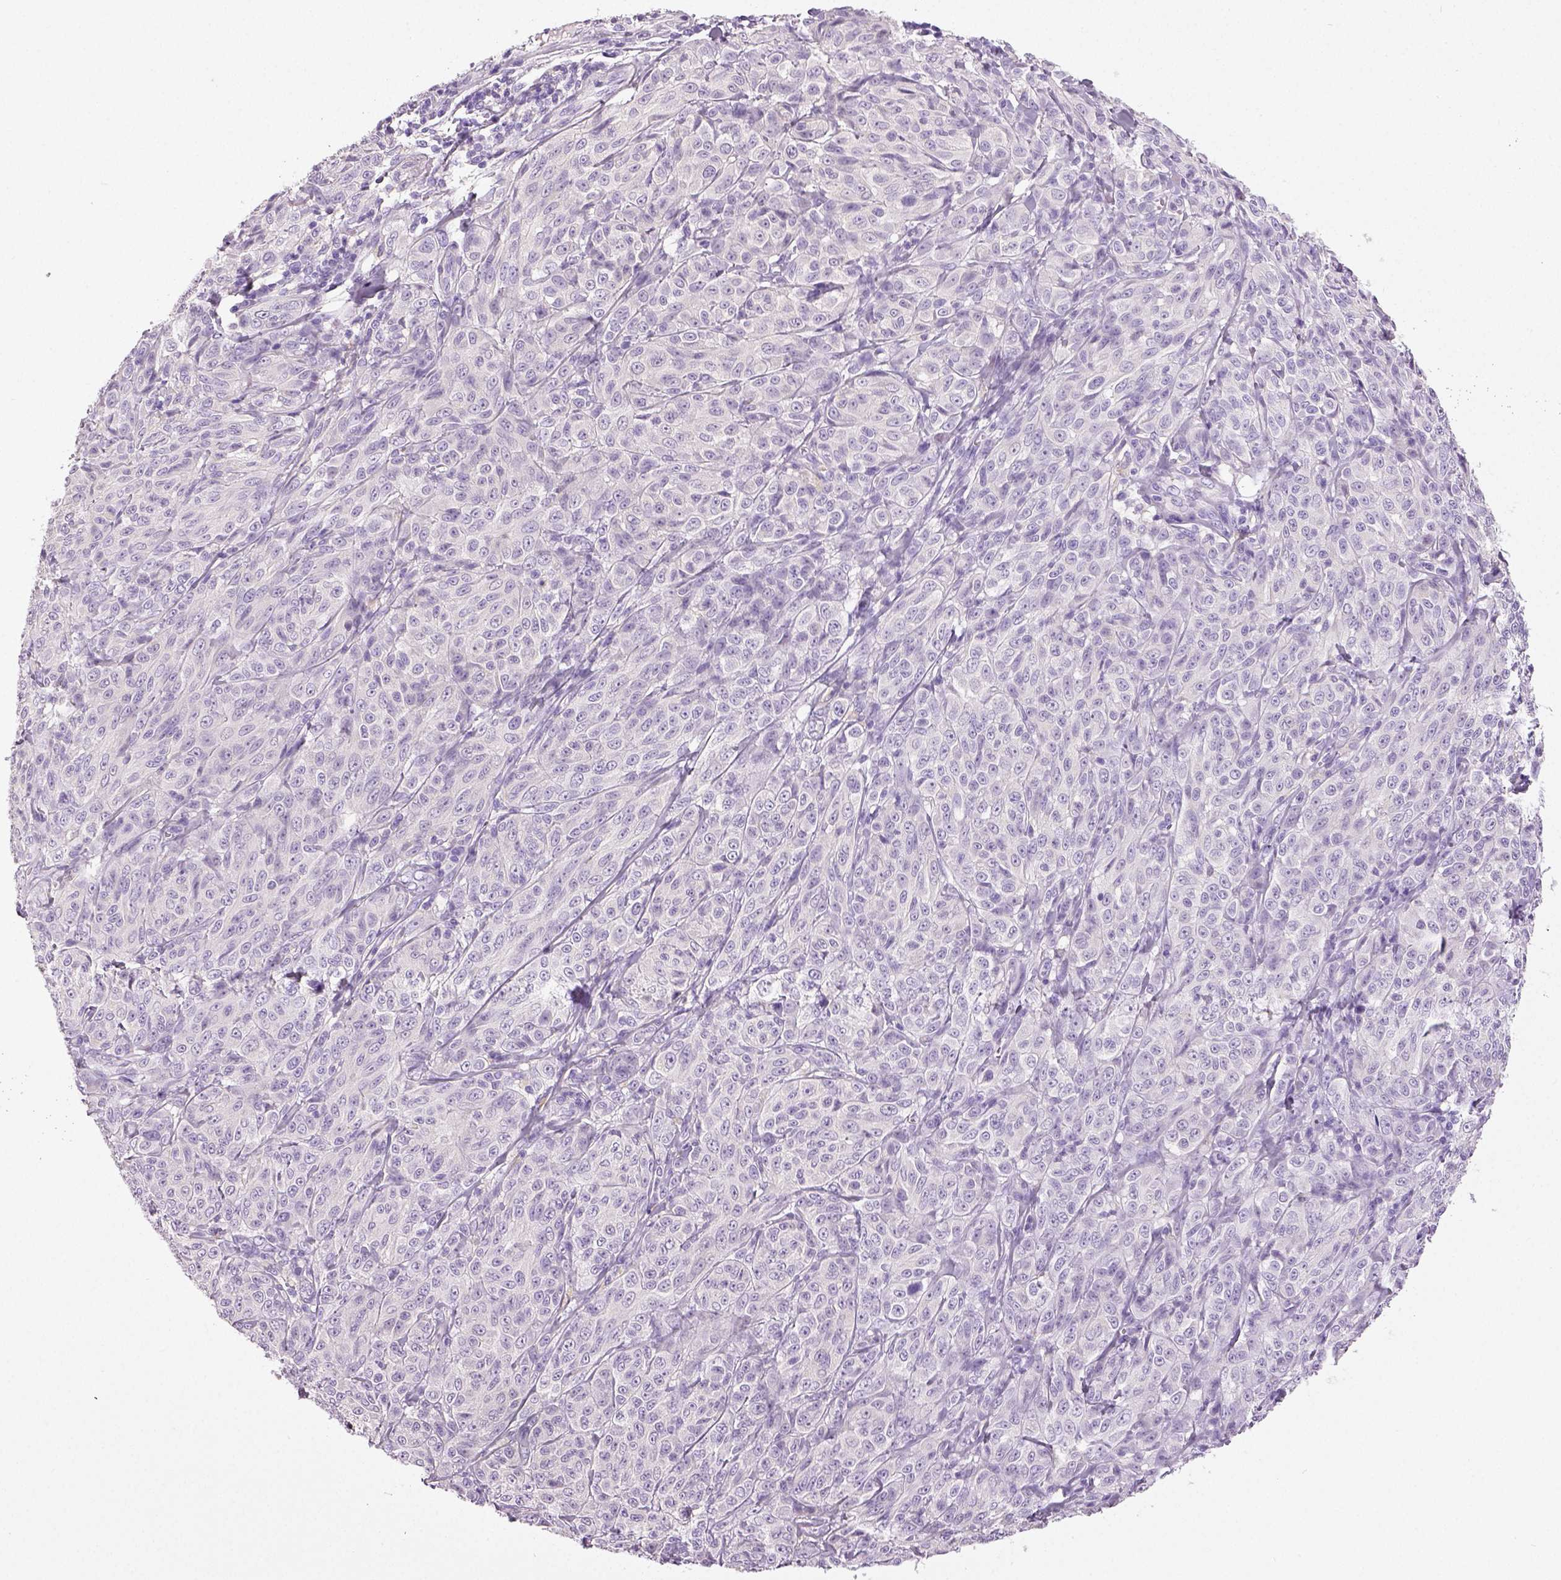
{"staining": {"intensity": "negative", "quantity": "none", "location": "none"}, "tissue": "melanoma", "cell_type": "Tumor cells", "image_type": "cancer", "snomed": [{"axis": "morphology", "description": "Malignant melanoma, NOS"}, {"axis": "topography", "description": "Skin"}], "caption": "Immunohistochemistry micrograph of neoplastic tissue: human malignant melanoma stained with DAB shows no significant protein expression in tumor cells.", "gene": "NECAB2", "patient": {"sex": "male", "age": 89}}